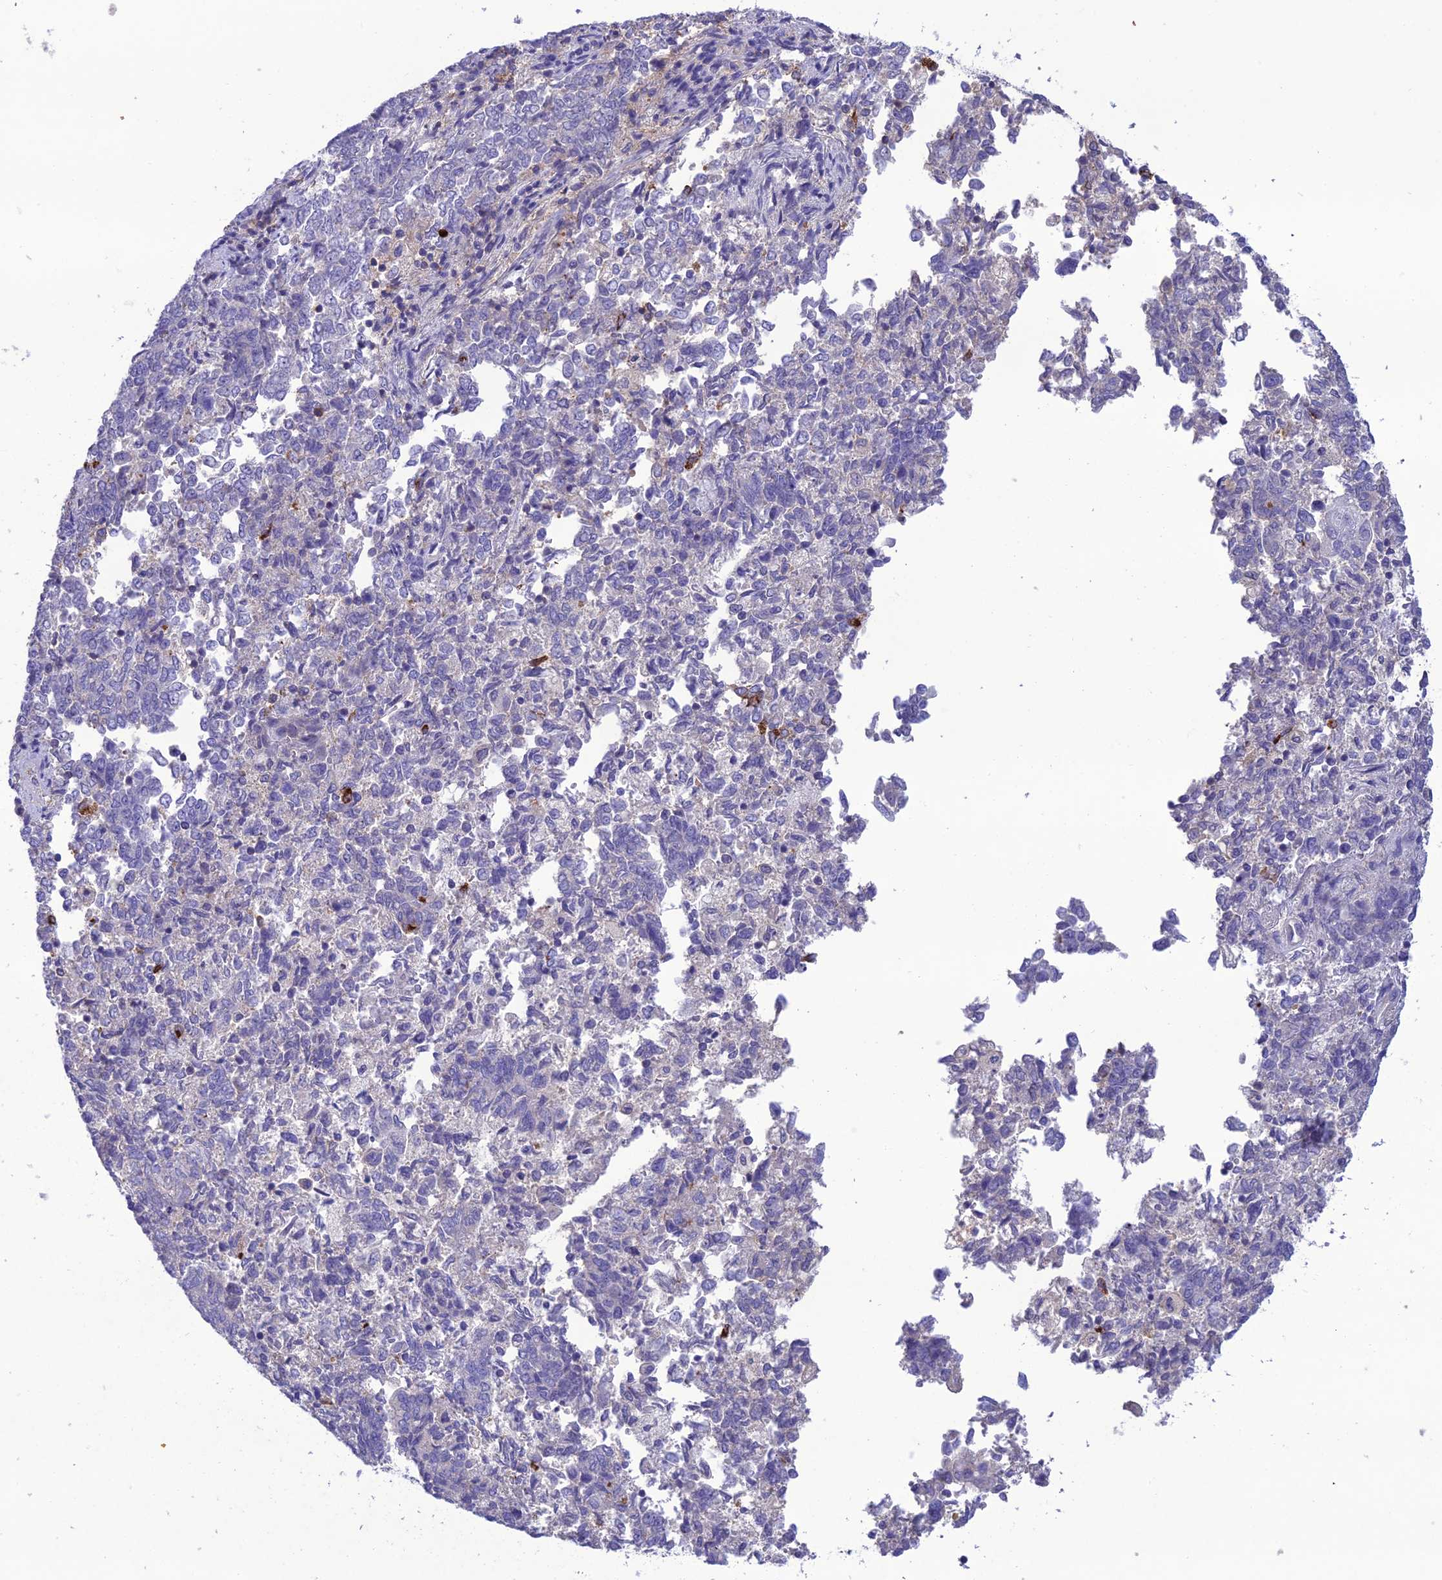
{"staining": {"intensity": "negative", "quantity": "none", "location": "none"}, "tissue": "endometrial cancer", "cell_type": "Tumor cells", "image_type": "cancer", "snomed": [{"axis": "morphology", "description": "Adenocarcinoma, NOS"}, {"axis": "topography", "description": "Endometrium"}], "caption": "There is no significant staining in tumor cells of endometrial cancer (adenocarcinoma). (Brightfield microscopy of DAB (3,3'-diaminobenzidine) IHC at high magnification).", "gene": "SNX24", "patient": {"sex": "female", "age": 80}}